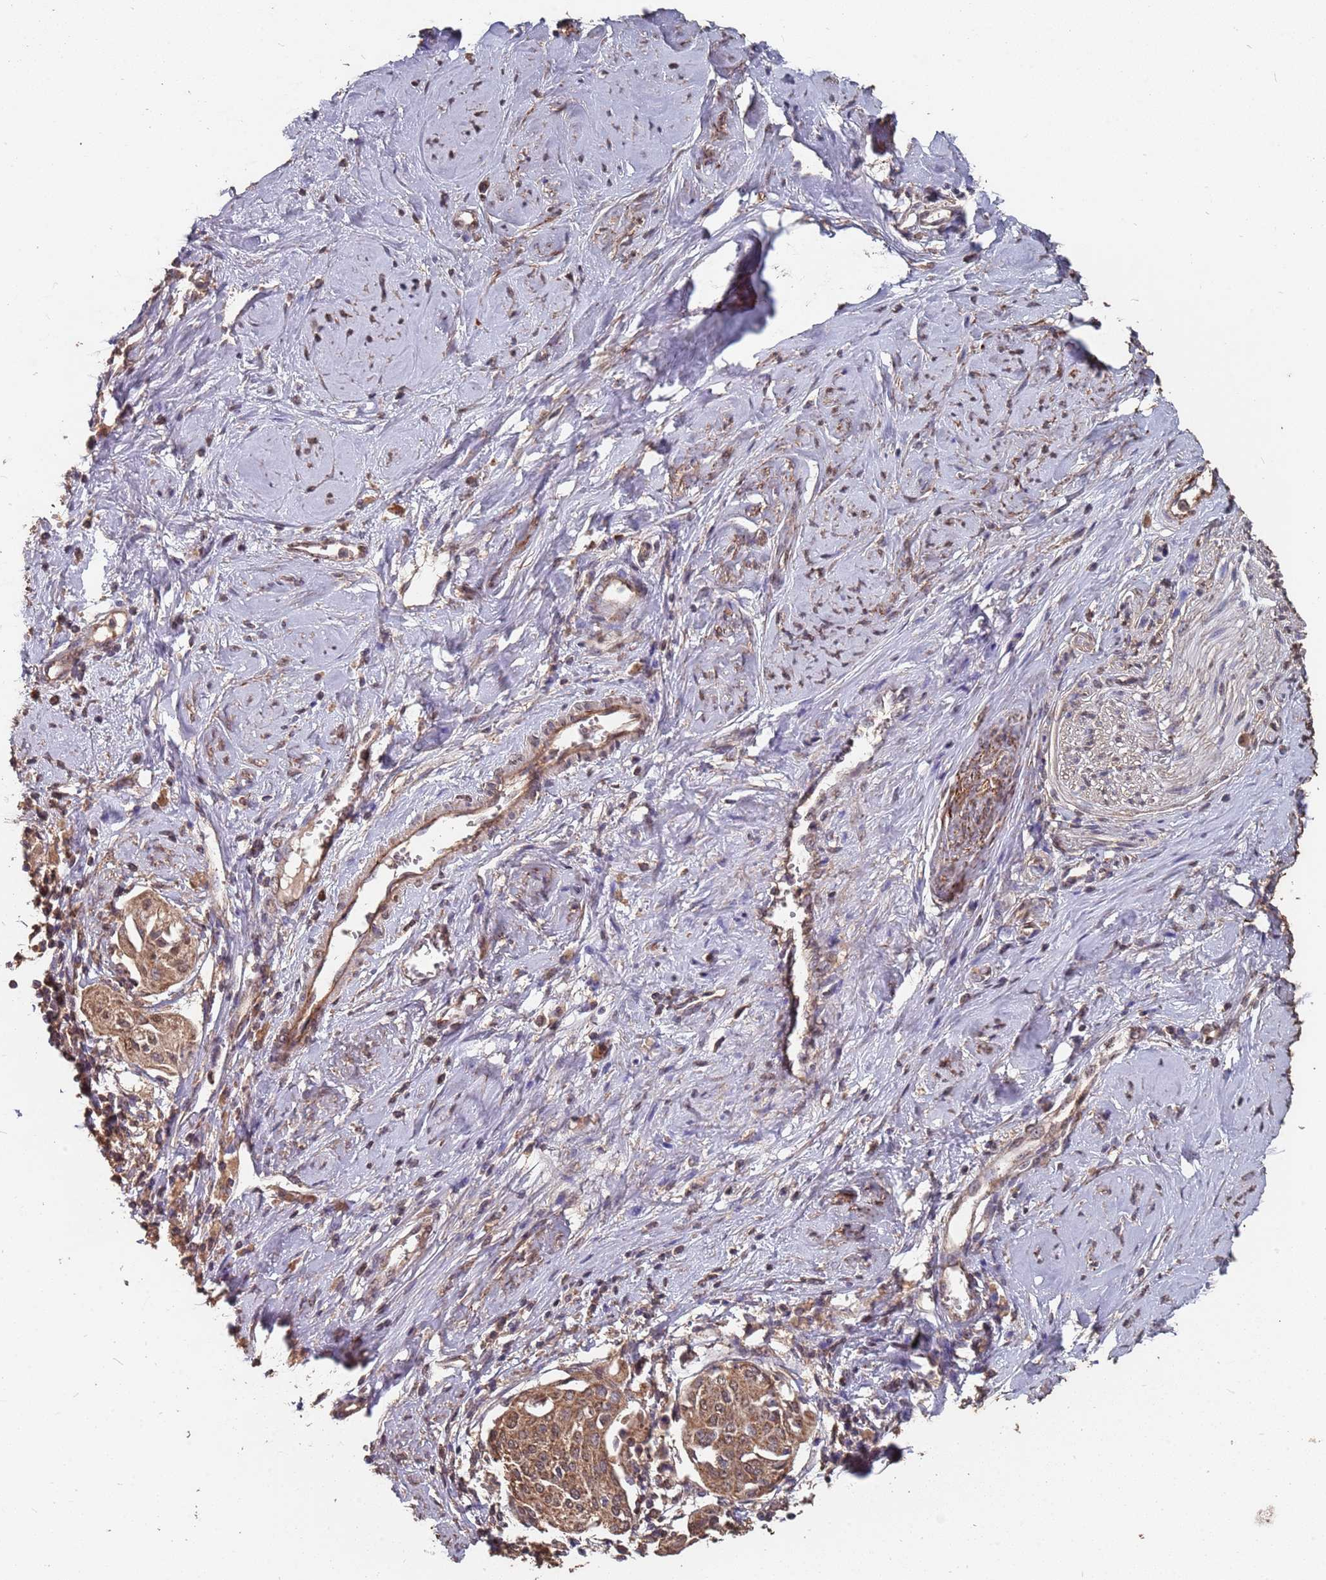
{"staining": {"intensity": "moderate", "quantity": ">75%", "location": "cytoplasmic/membranous"}, "tissue": "cervical cancer", "cell_type": "Tumor cells", "image_type": "cancer", "snomed": [{"axis": "morphology", "description": "Squamous cell carcinoma, NOS"}, {"axis": "topography", "description": "Cervix"}], "caption": "Cervical cancer stained for a protein demonstrates moderate cytoplasmic/membranous positivity in tumor cells.", "gene": "PRORP", "patient": {"sex": "female", "age": 44}}